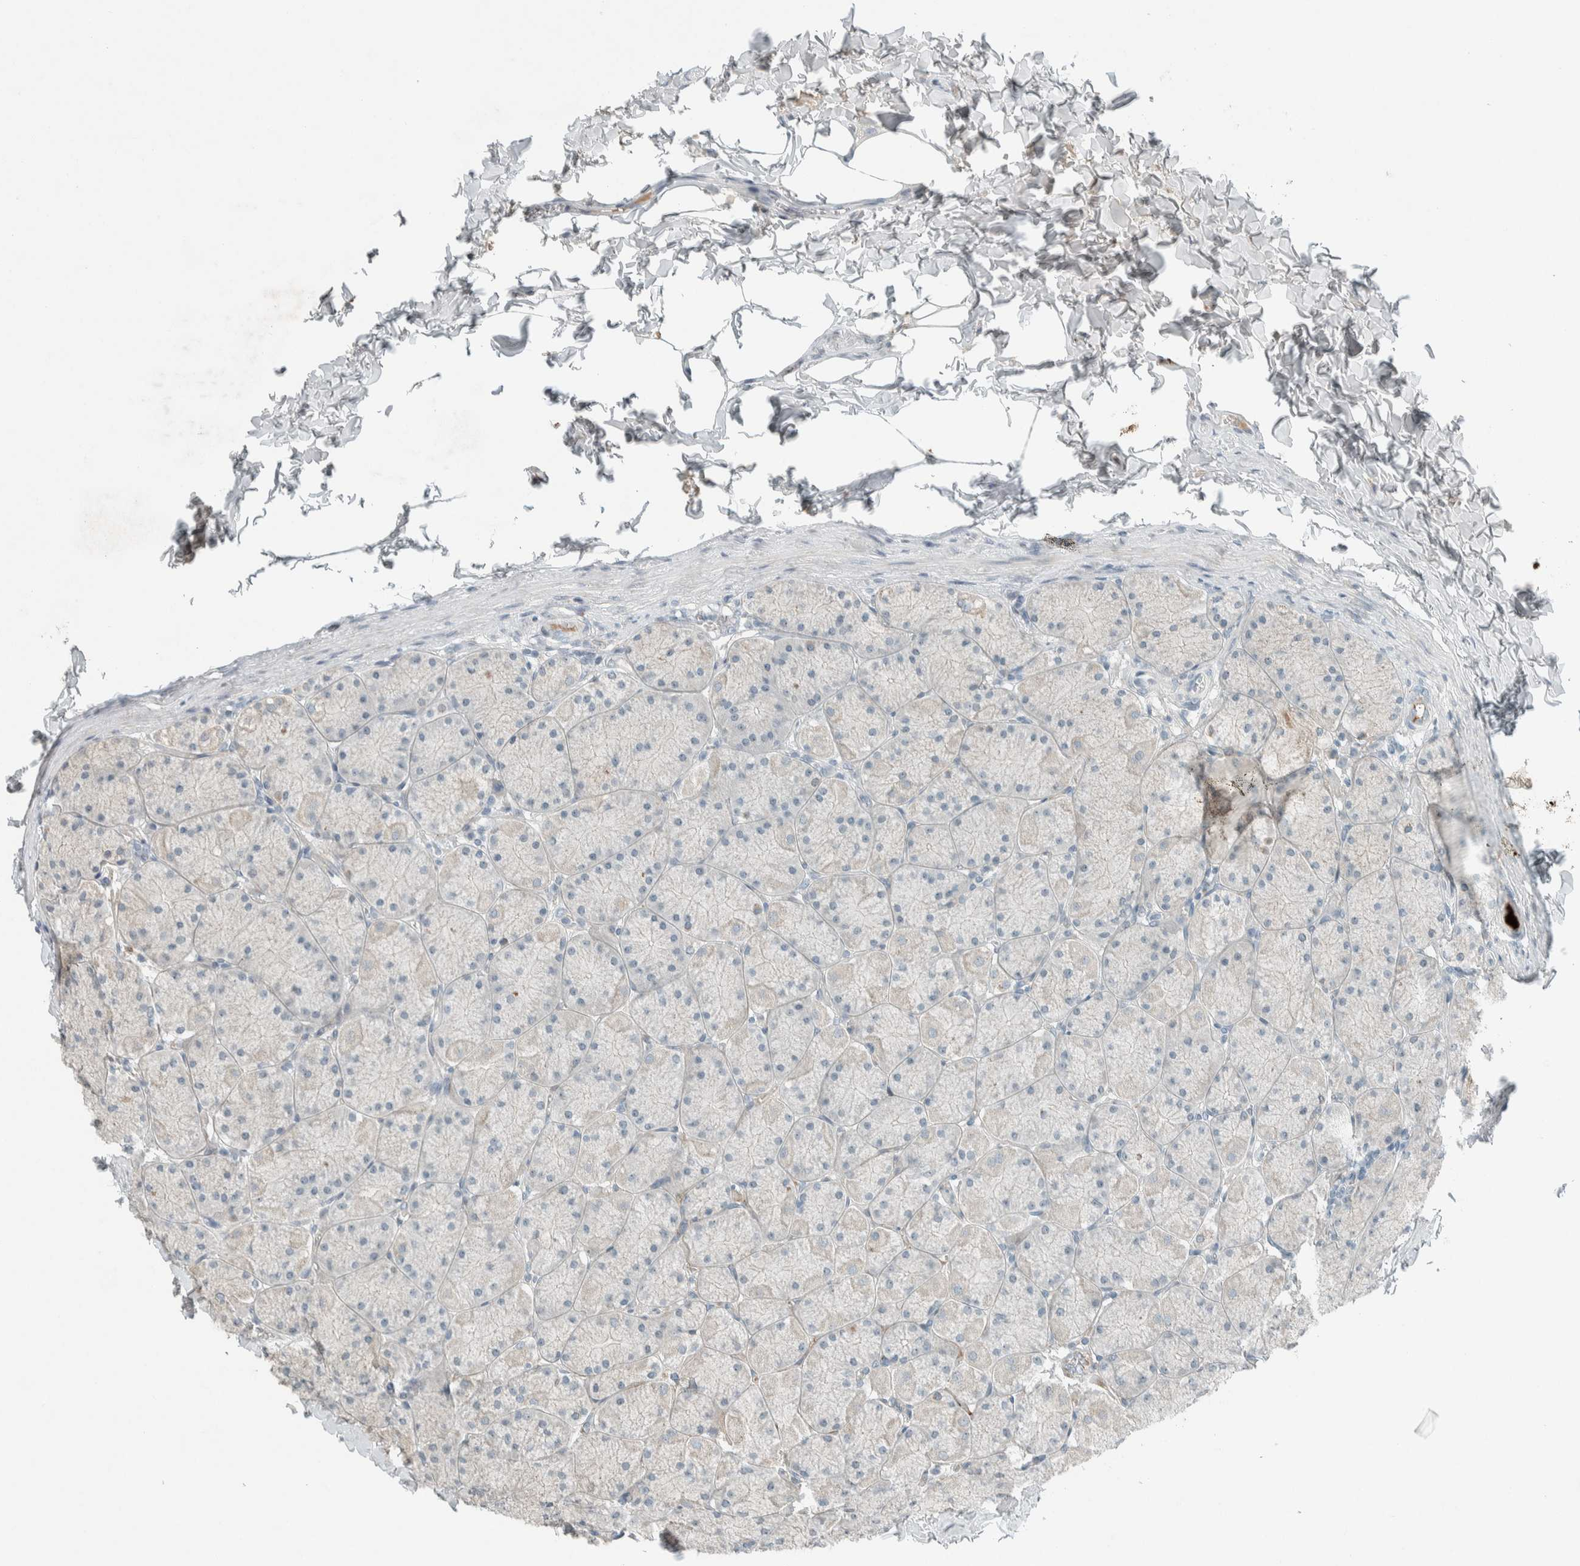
{"staining": {"intensity": "negative", "quantity": "none", "location": "none"}, "tissue": "stomach", "cell_type": "Glandular cells", "image_type": "normal", "snomed": [{"axis": "morphology", "description": "Normal tissue, NOS"}, {"axis": "topography", "description": "Stomach, upper"}], "caption": "The histopathology image displays no significant expression in glandular cells of stomach.", "gene": "CERCAM", "patient": {"sex": "female", "age": 56}}